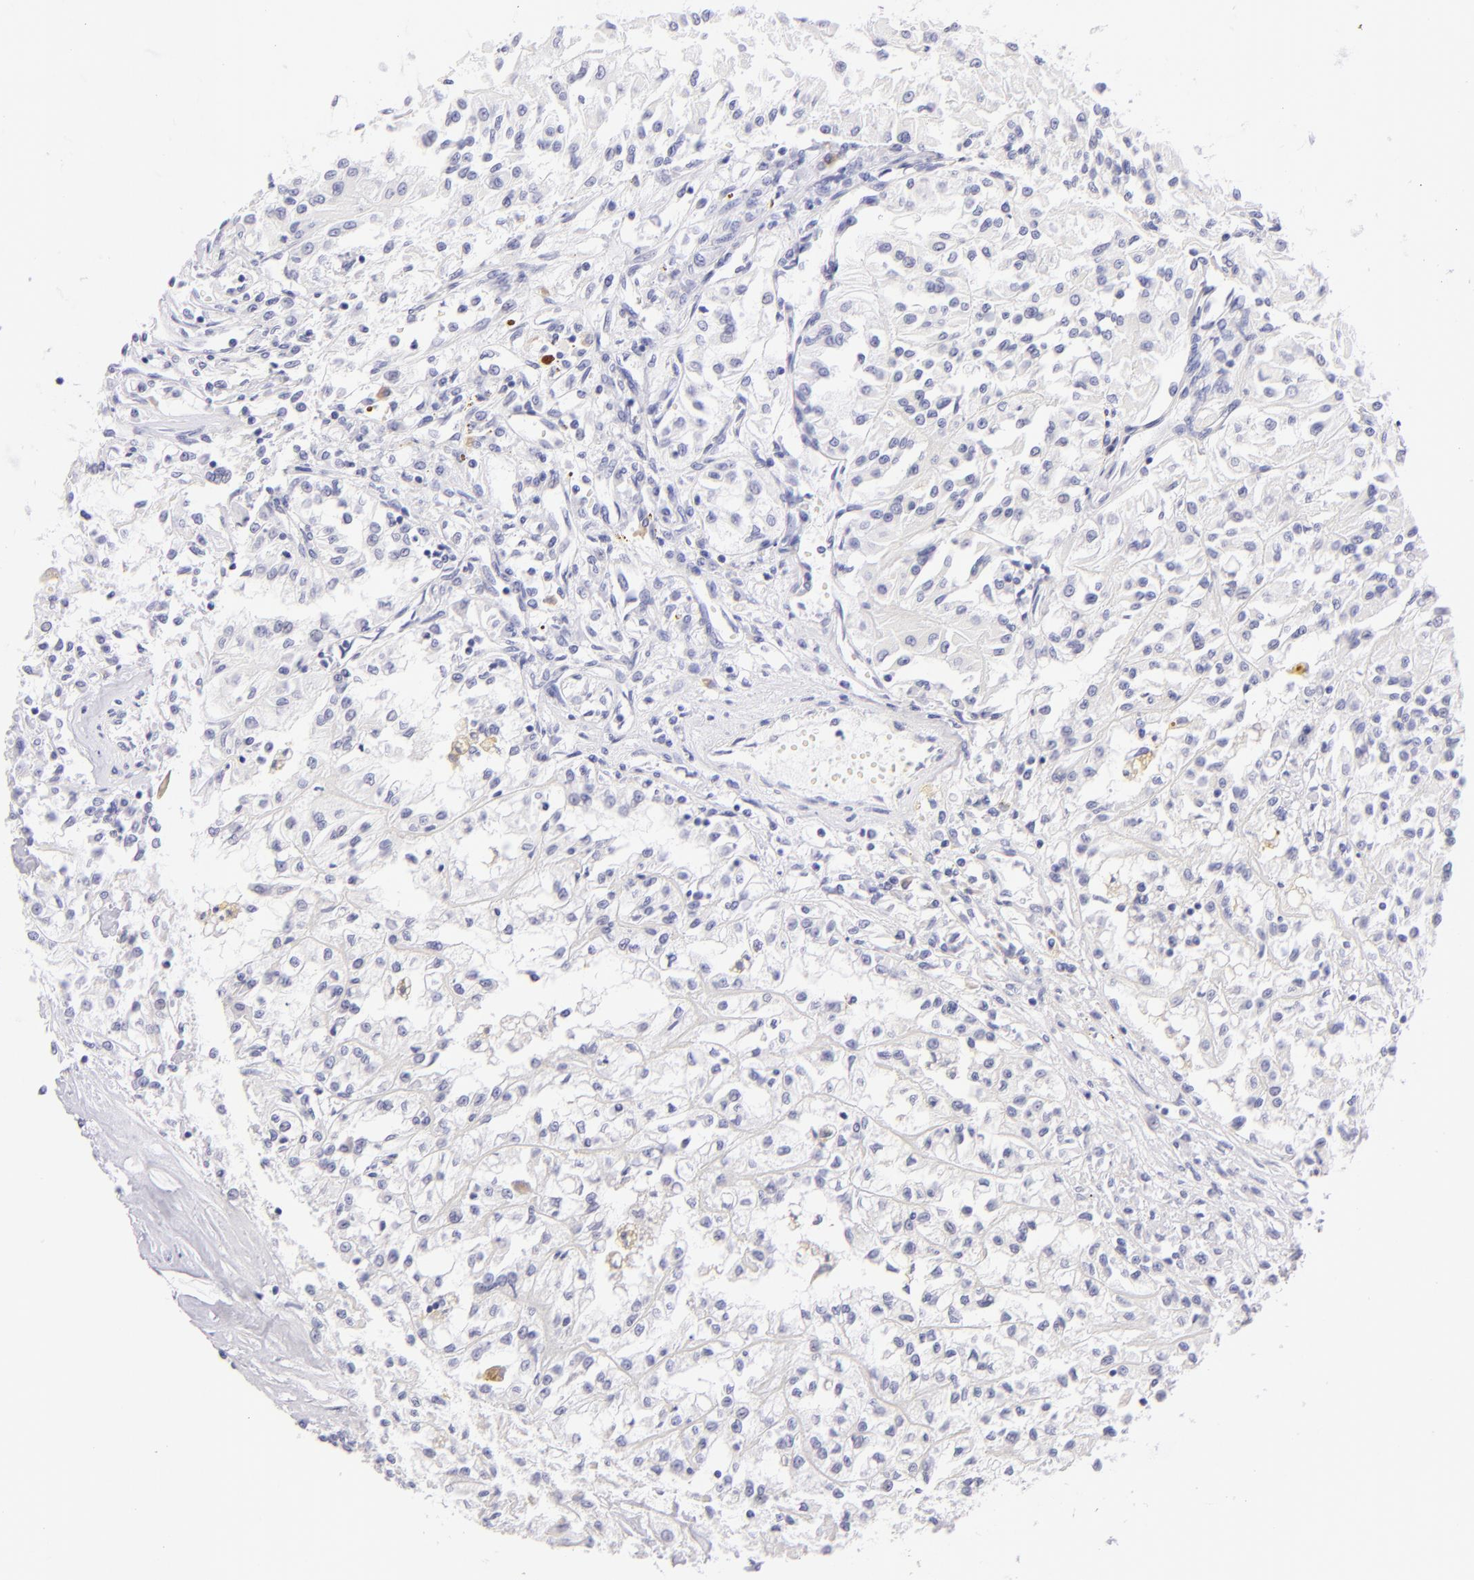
{"staining": {"intensity": "negative", "quantity": "none", "location": "none"}, "tissue": "renal cancer", "cell_type": "Tumor cells", "image_type": "cancer", "snomed": [{"axis": "morphology", "description": "Adenocarcinoma, NOS"}, {"axis": "topography", "description": "Kidney"}], "caption": "Micrograph shows no protein positivity in tumor cells of adenocarcinoma (renal) tissue.", "gene": "SDC1", "patient": {"sex": "male", "age": 78}}